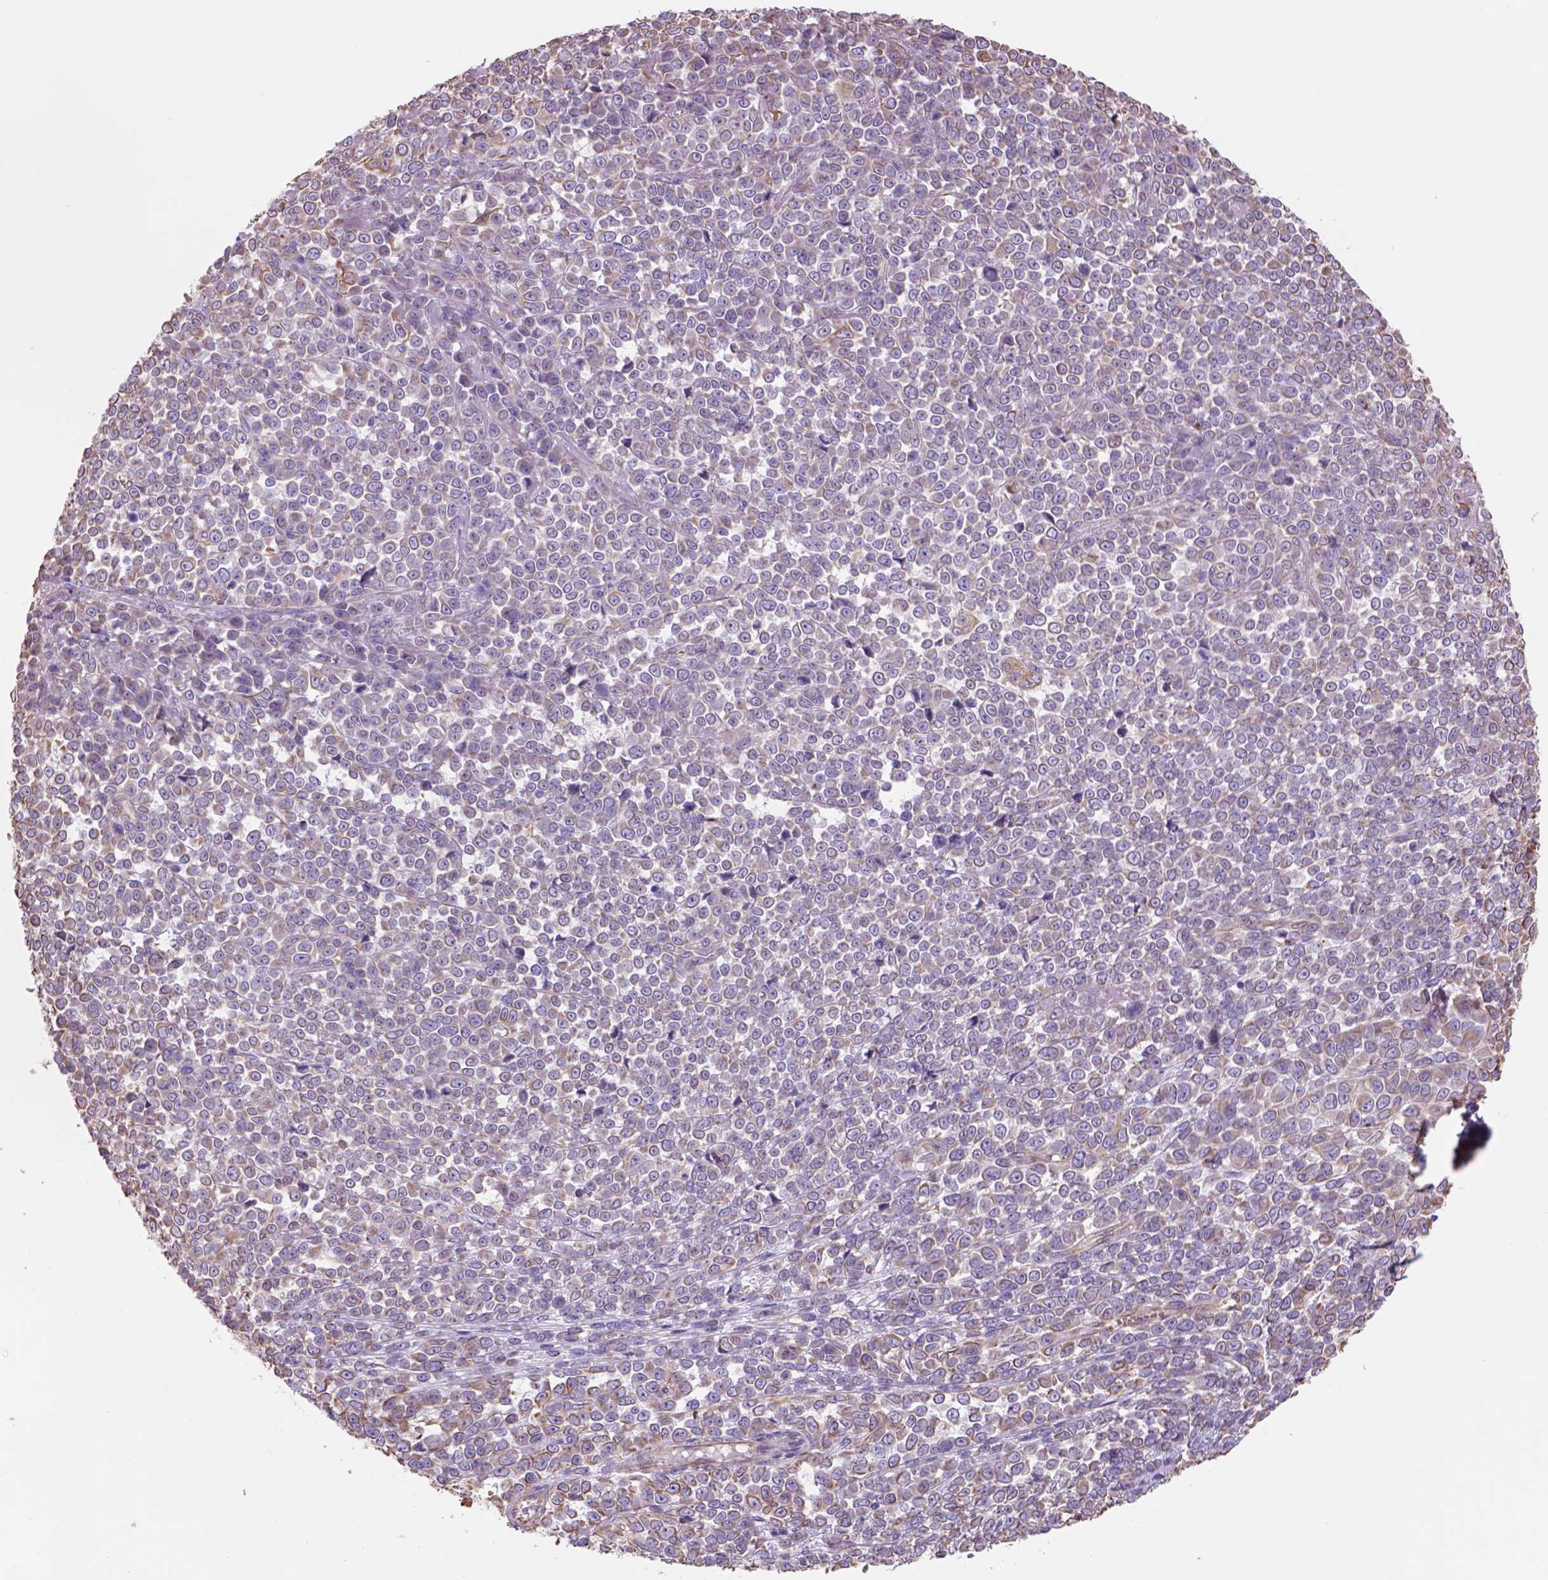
{"staining": {"intensity": "weak", "quantity": "25%-75%", "location": "cytoplasmic/membranous"}, "tissue": "melanoma", "cell_type": "Tumor cells", "image_type": "cancer", "snomed": [{"axis": "morphology", "description": "Malignant melanoma, NOS"}, {"axis": "topography", "description": "Skin"}], "caption": "Malignant melanoma tissue reveals weak cytoplasmic/membranous positivity in about 25%-75% of tumor cells, visualized by immunohistochemistry. (Stains: DAB in brown, nuclei in blue, Microscopy: brightfield microscopy at high magnification).", "gene": "ZZZ3", "patient": {"sex": "female", "age": 95}}